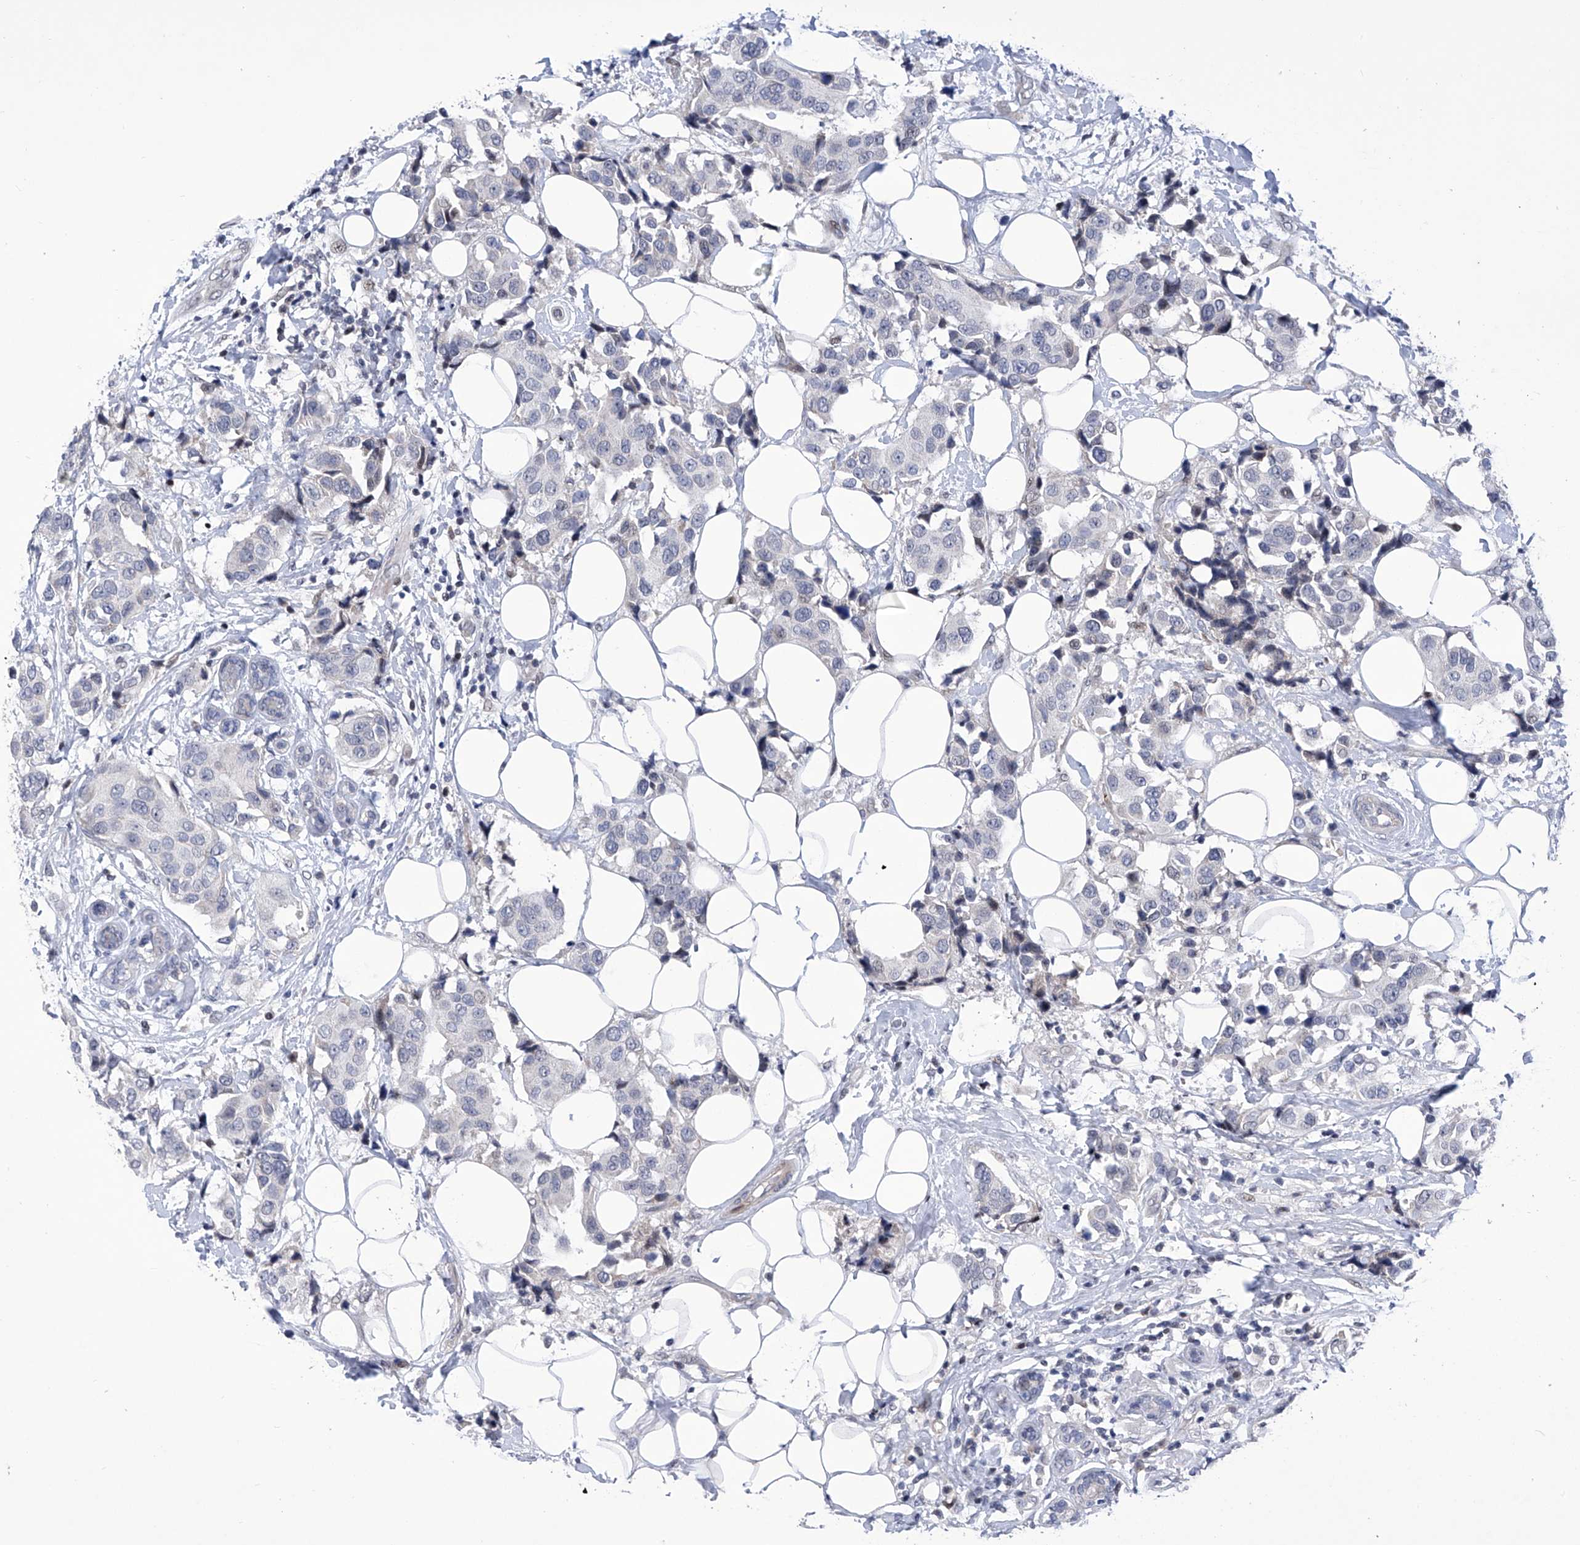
{"staining": {"intensity": "negative", "quantity": "none", "location": "none"}, "tissue": "breast cancer", "cell_type": "Tumor cells", "image_type": "cancer", "snomed": [{"axis": "morphology", "description": "Normal tissue, NOS"}, {"axis": "morphology", "description": "Duct carcinoma"}, {"axis": "topography", "description": "Breast"}], "caption": "DAB (3,3'-diaminobenzidine) immunohistochemical staining of human breast infiltrating ductal carcinoma demonstrates no significant staining in tumor cells.", "gene": "NUFIP1", "patient": {"sex": "female", "age": 39}}